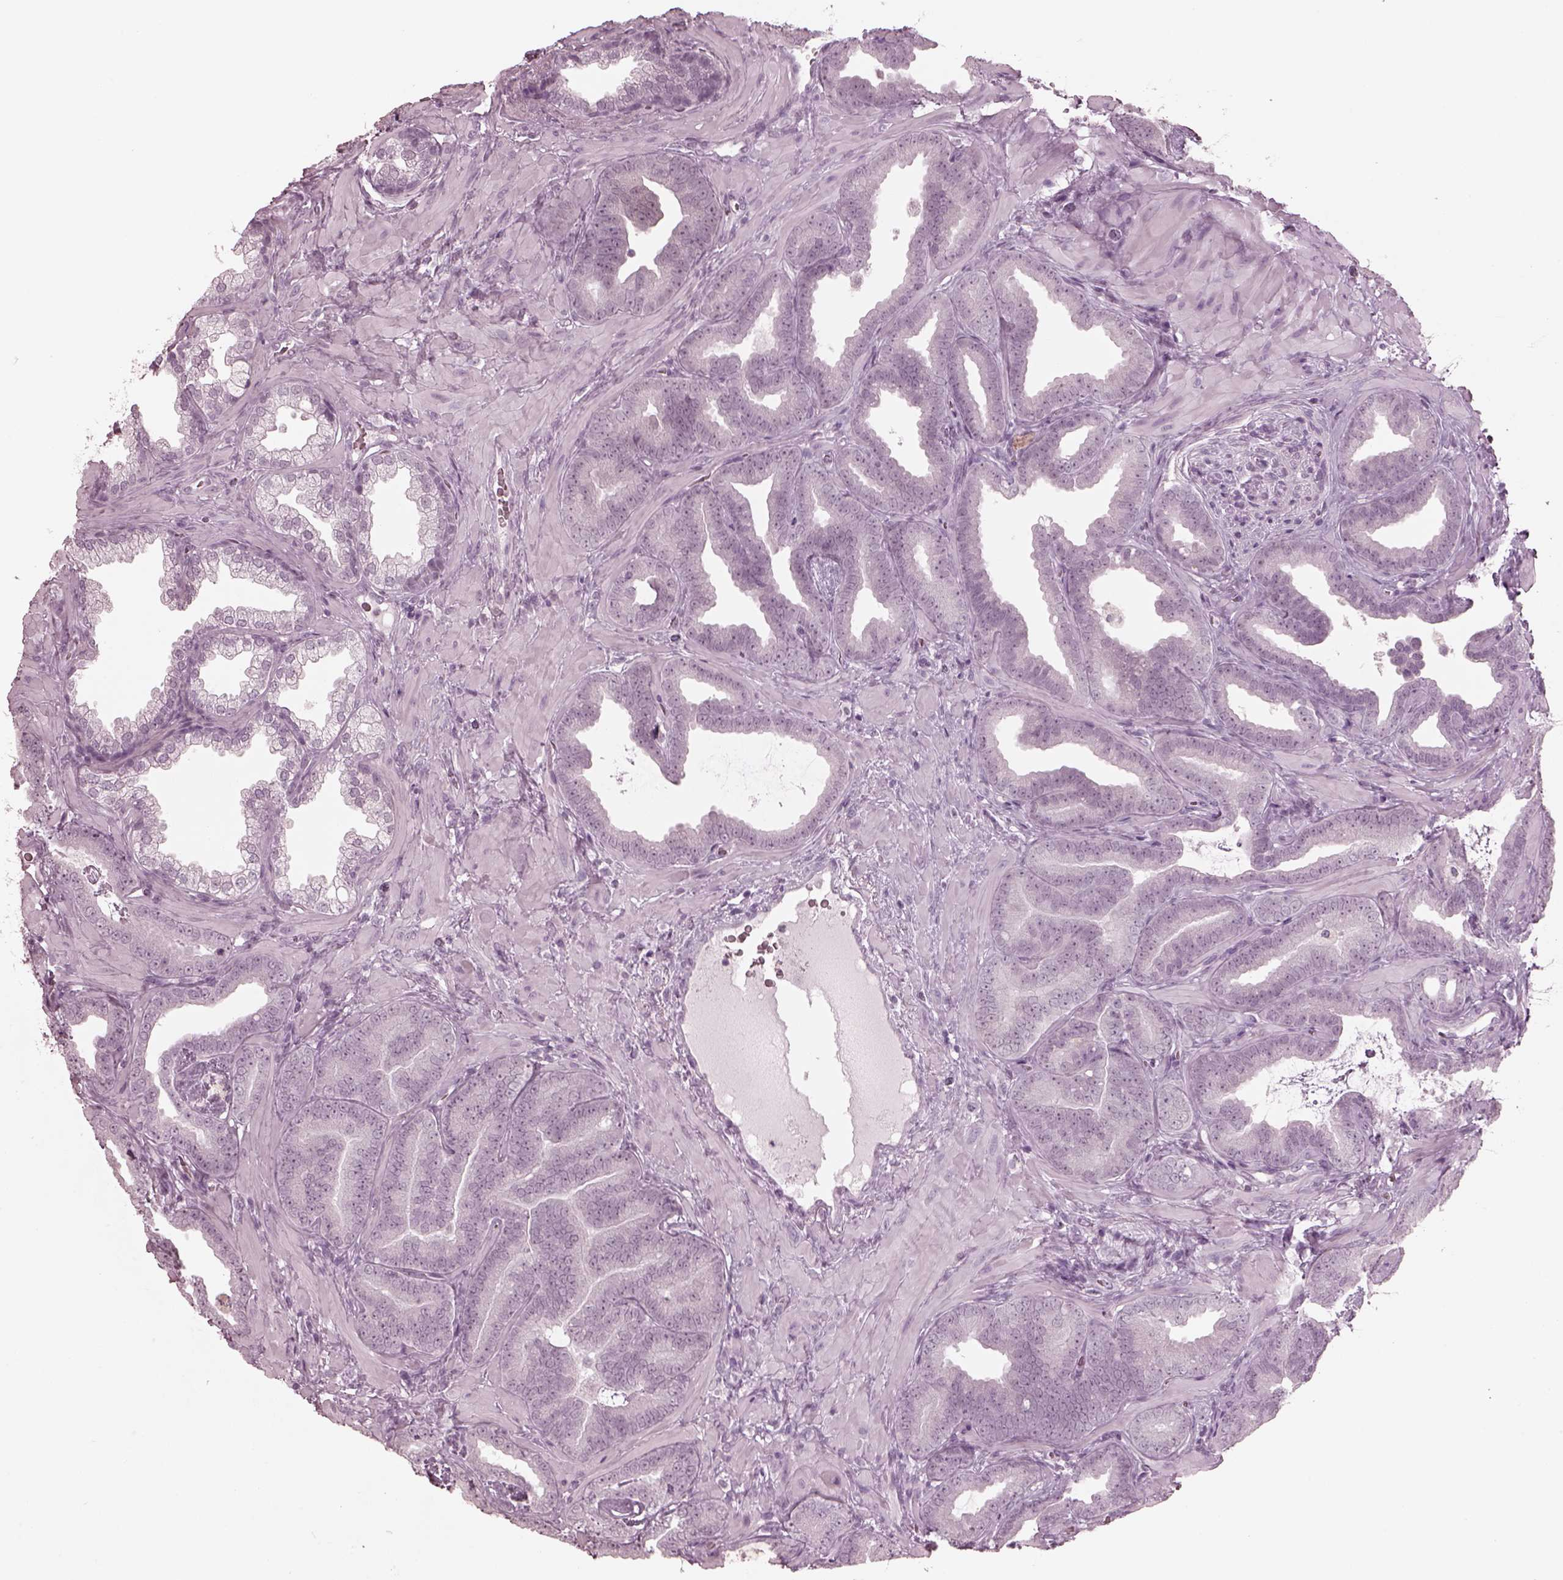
{"staining": {"intensity": "negative", "quantity": "none", "location": "none"}, "tissue": "prostate cancer", "cell_type": "Tumor cells", "image_type": "cancer", "snomed": [{"axis": "morphology", "description": "Adenocarcinoma, Low grade"}, {"axis": "topography", "description": "Prostate"}], "caption": "Immunohistochemistry histopathology image of human prostate low-grade adenocarcinoma stained for a protein (brown), which demonstrates no staining in tumor cells.", "gene": "C2orf81", "patient": {"sex": "male", "age": 63}}